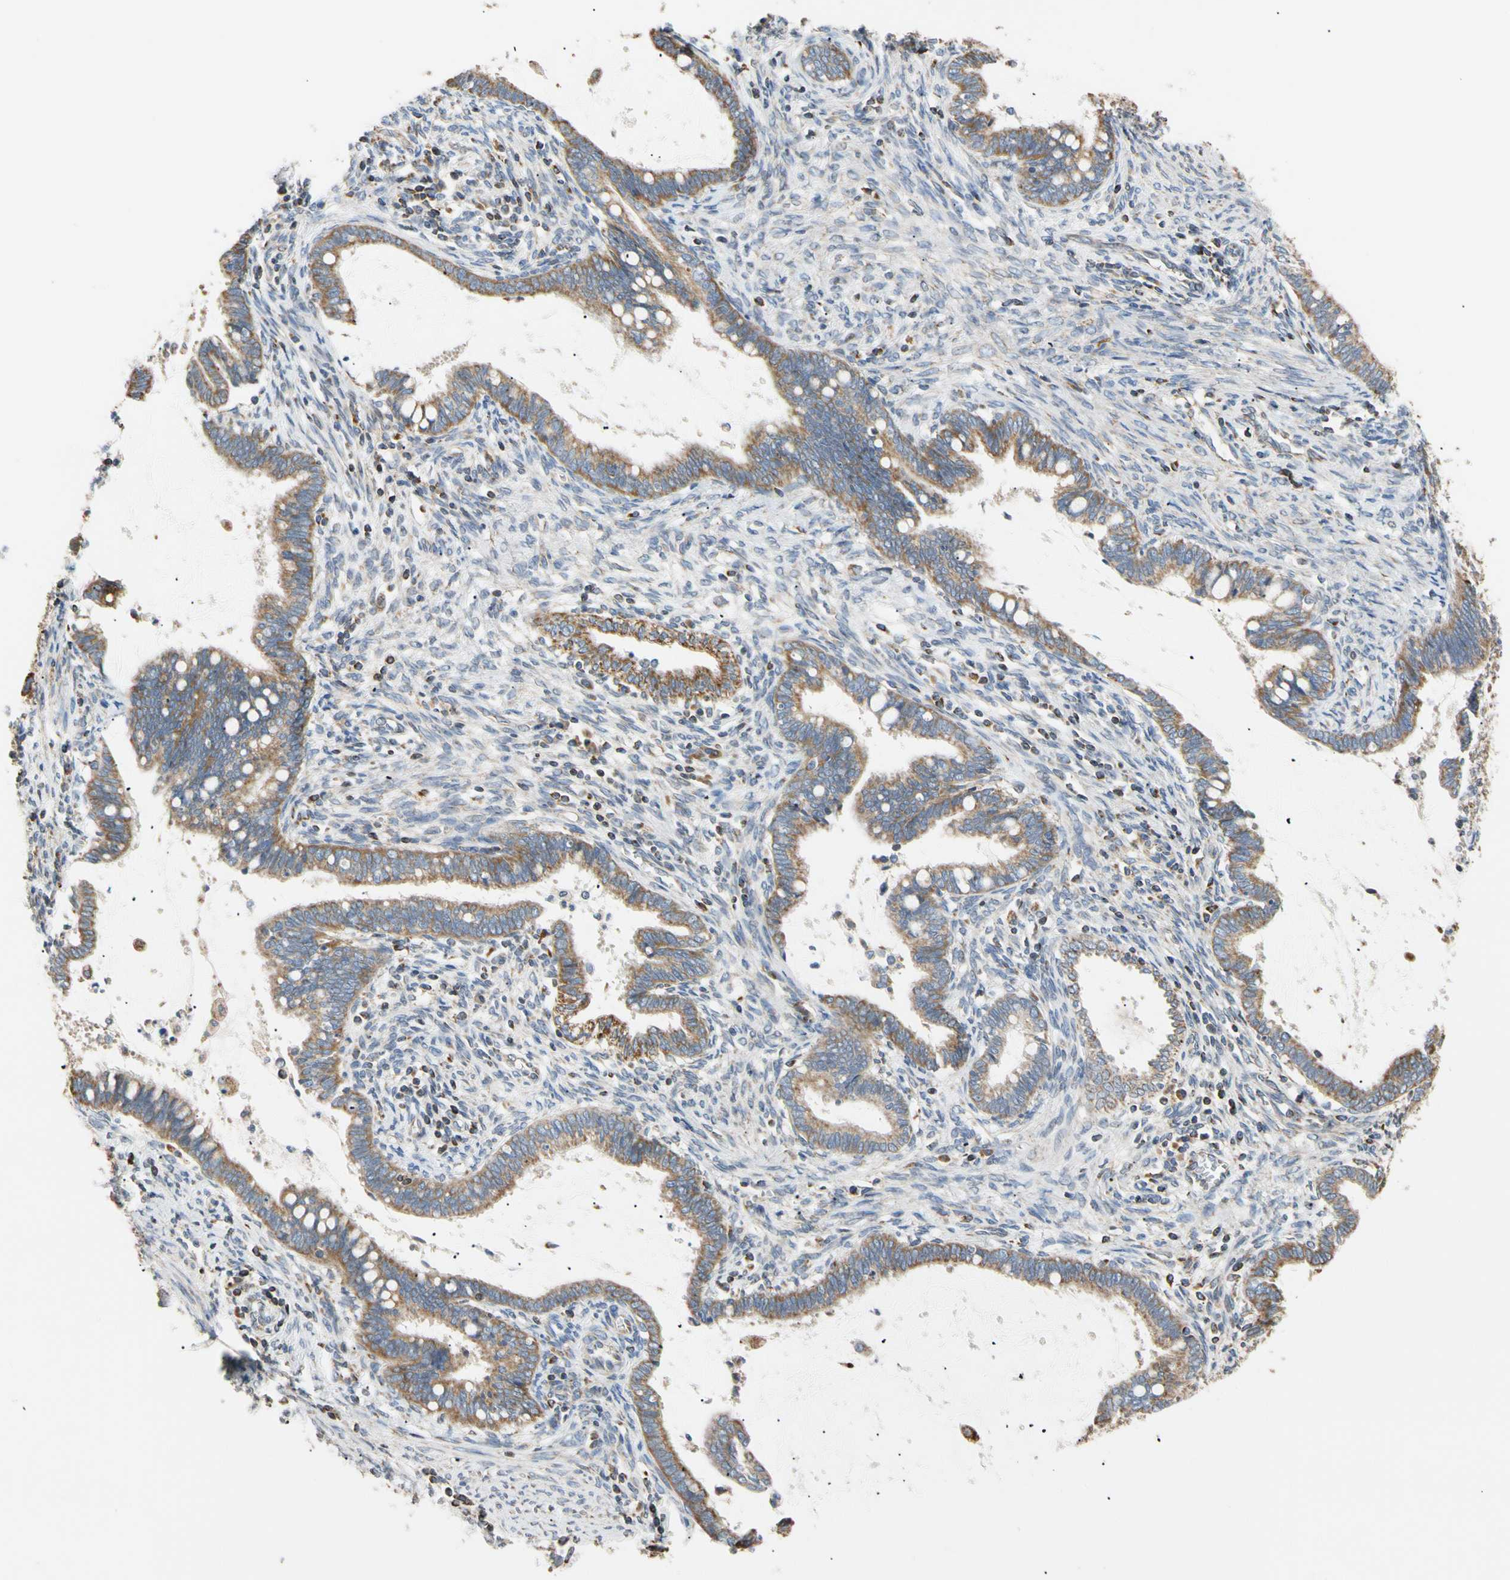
{"staining": {"intensity": "moderate", "quantity": ">75%", "location": "cytoplasmic/membranous"}, "tissue": "cervical cancer", "cell_type": "Tumor cells", "image_type": "cancer", "snomed": [{"axis": "morphology", "description": "Adenocarcinoma, NOS"}, {"axis": "topography", "description": "Cervix"}], "caption": "Immunohistochemical staining of human cervical adenocarcinoma demonstrates medium levels of moderate cytoplasmic/membranous protein expression in about >75% of tumor cells.", "gene": "PLGRKT", "patient": {"sex": "female", "age": 44}}